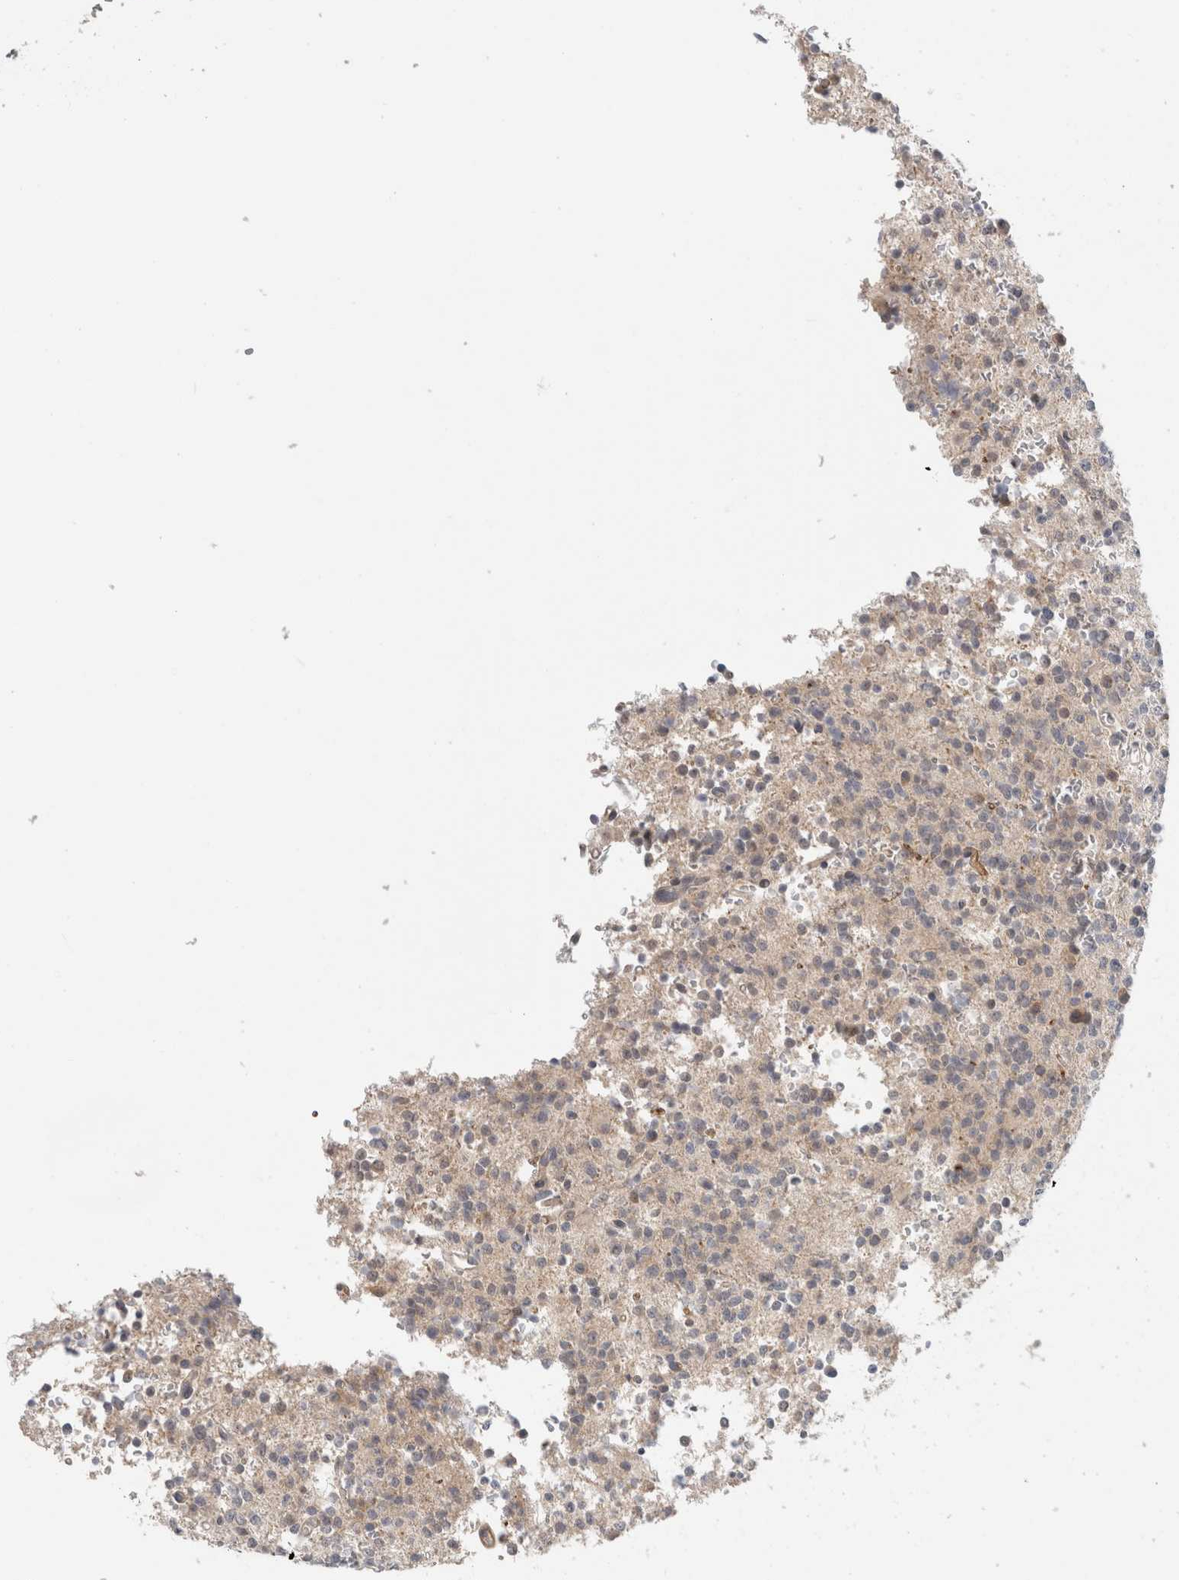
{"staining": {"intensity": "weak", "quantity": "<25%", "location": "cytoplasmic/membranous"}, "tissue": "glioma", "cell_type": "Tumor cells", "image_type": "cancer", "snomed": [{"axis": "morphology", "description": "Glioma, malignant, High grade"}, {"axis": "topography", "description": "Brain"}], "caption": "There is no significant staining in tumor cells of high-grade glioma (malignant).", "gene": "HCN3", "patient": {"sex": "female", "age": 62}}